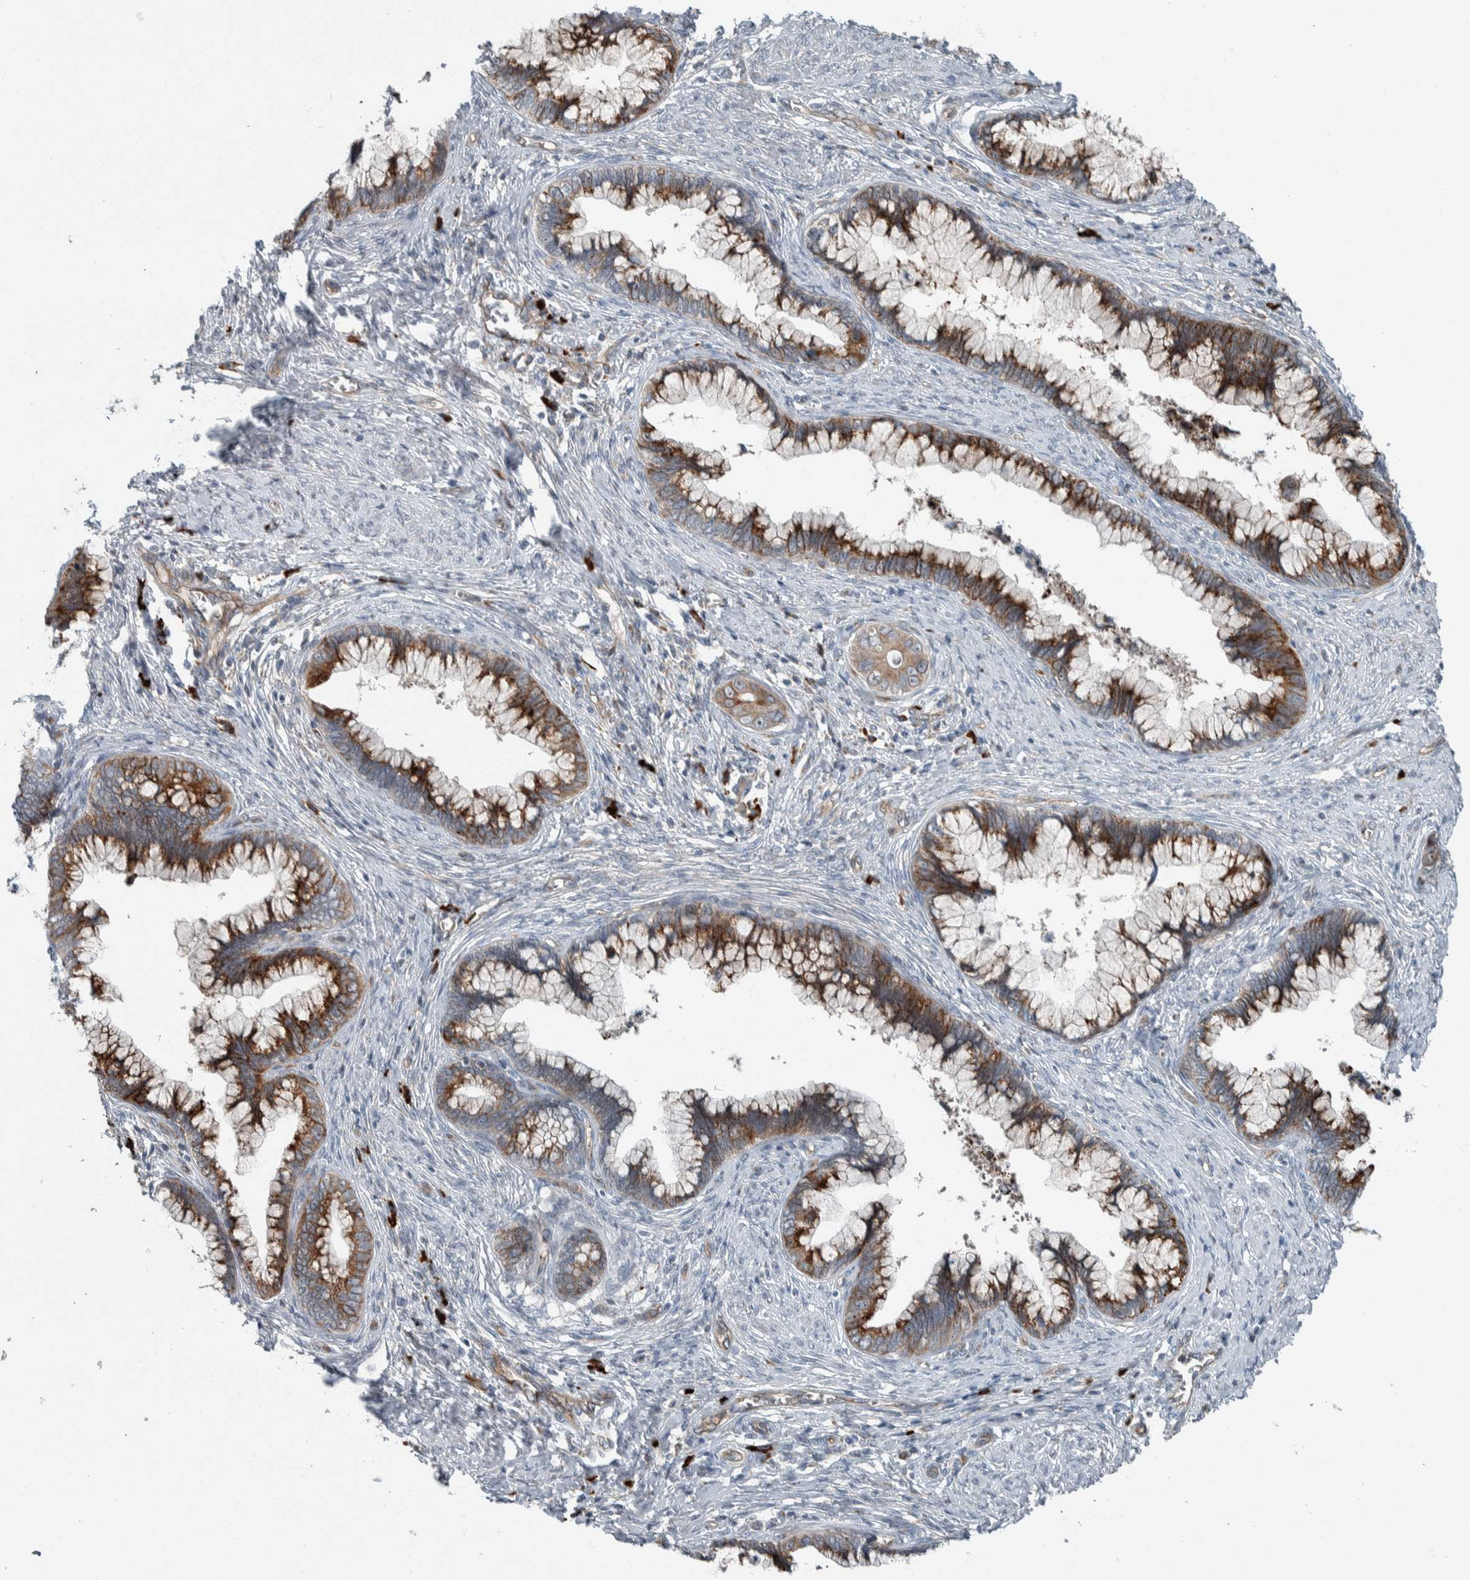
{"staining": {"intensity": "strong", "quantity": ">75%", "location": "cytoplasmic/membranous"}, "tissue": "cervical cancer", "cell_type": "Tumor cells", "image_type": "cancer", "snomed": [{"axis": "morphology", "description": "Adenocarcinoma, NOS"}, {"axis": "topography", "description": "Cervix"}], "caption": "Human adenocarcinoma (cervical) stained with a protein marker displays strong staining in tumor cells.", "gene": "USP25", "patient": {"sex": "female", "age": 44}}